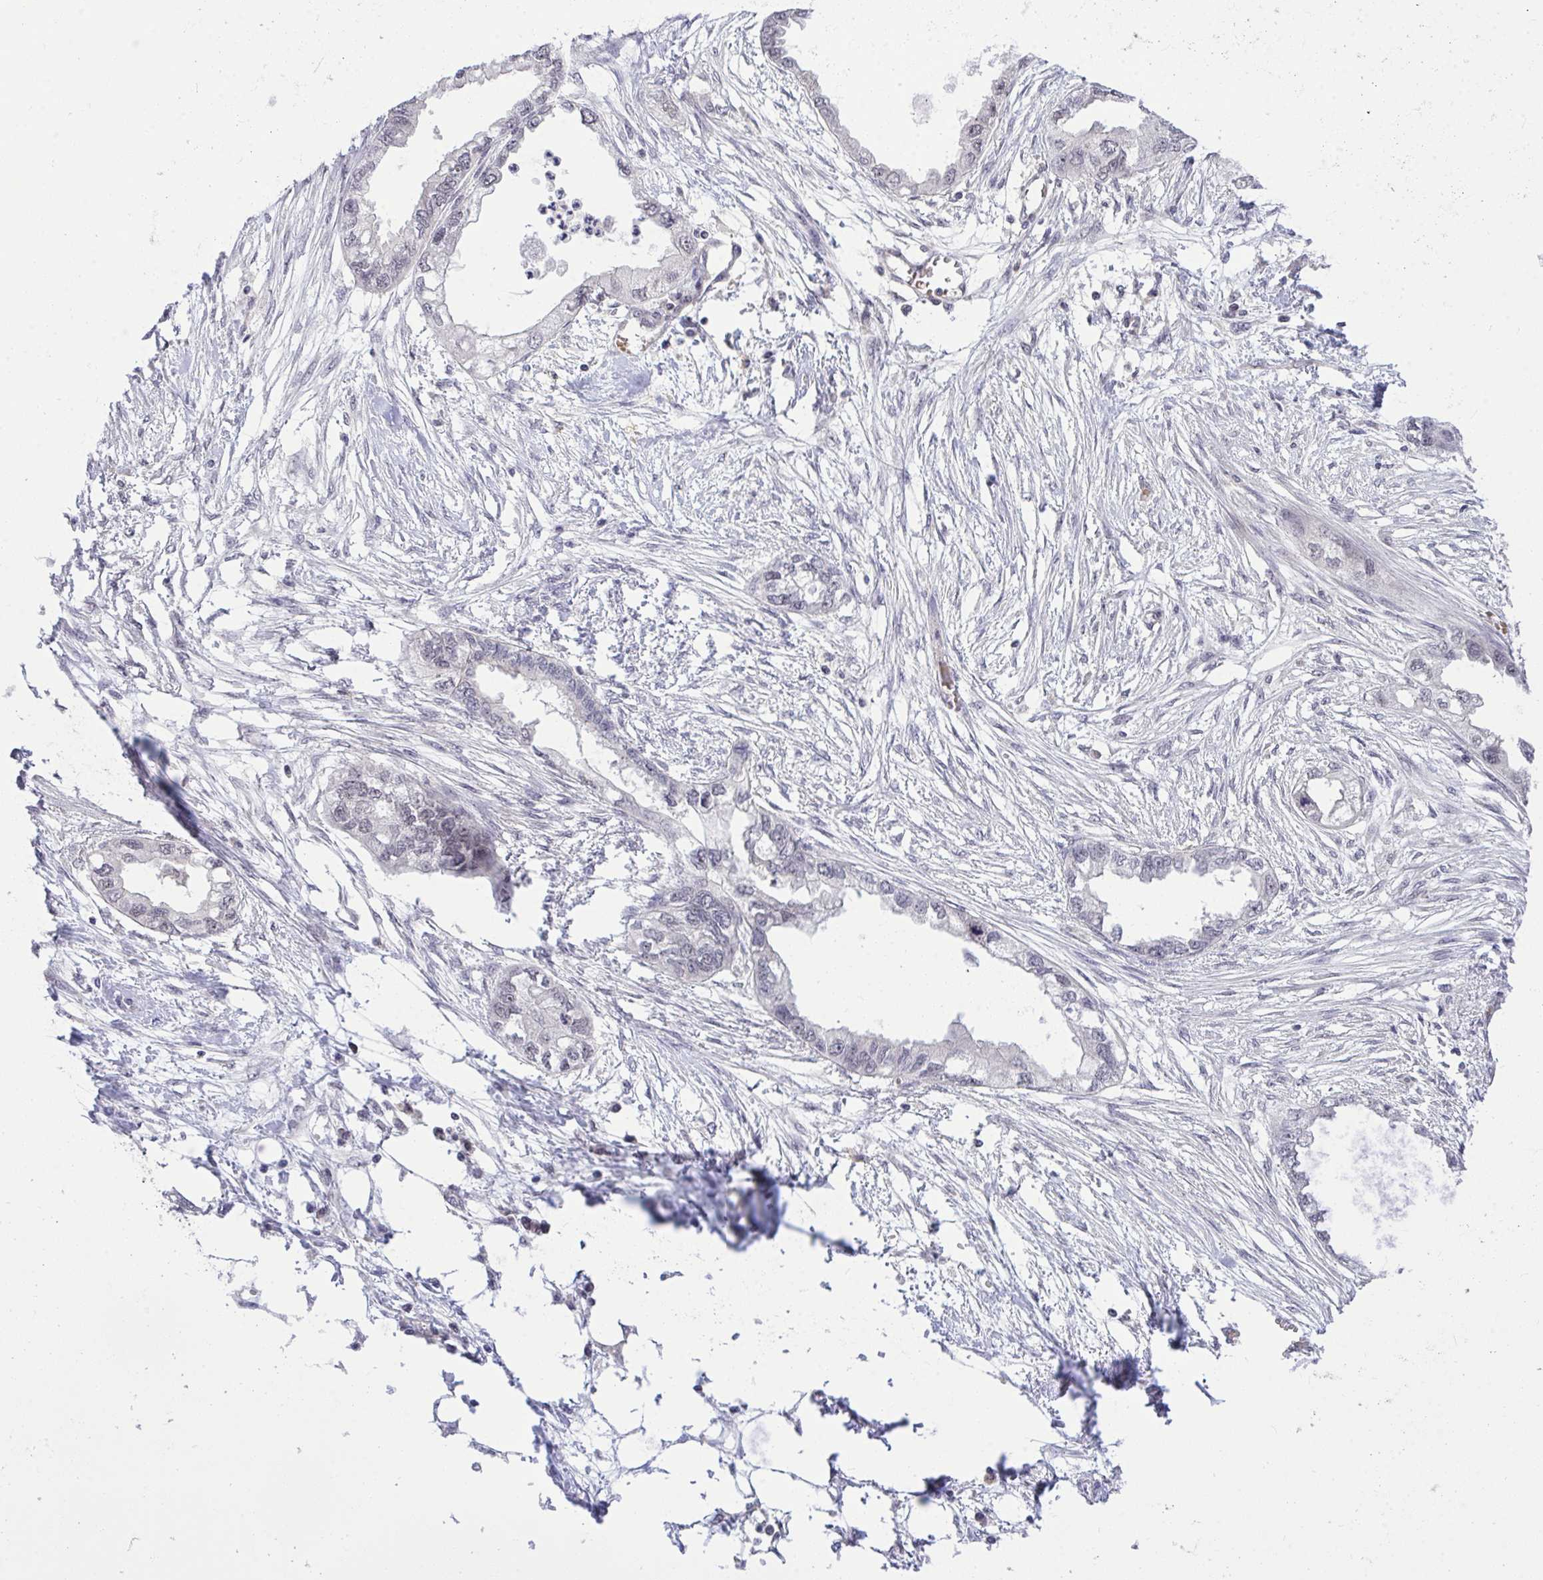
{"staining": {"intensity": "negative", "quantity": "none", "location": "none"}, "tissue": "endometrial cancer", "cell_type": "Tumor cells", "image_type": "cancer", "snomed": [{"axis": "morphology", "description": "Adenocarcinoma, NOS"}, {"axis": "morphology", "description": "Adenocarcinoma, metastatic, NOS"}, {"axis": "topography", "description": "Adipose tissue"}, {"axis": "topography", "description": "Endometrium"}], "caption": "High power microscopy histopathology image of an immunohistochemistry photomicrograph of adenocarcinoma (endometrial), revealing no significant positivity in tumor cells. (Stains: DAB (3,3'-diaminobenzidine) IHC with hematoxylin counter stain, Microscopy: brightfield microscopy at high magnification).", "gene": "PPP1CA", "patient": {"sex": "female", "age": 67}}